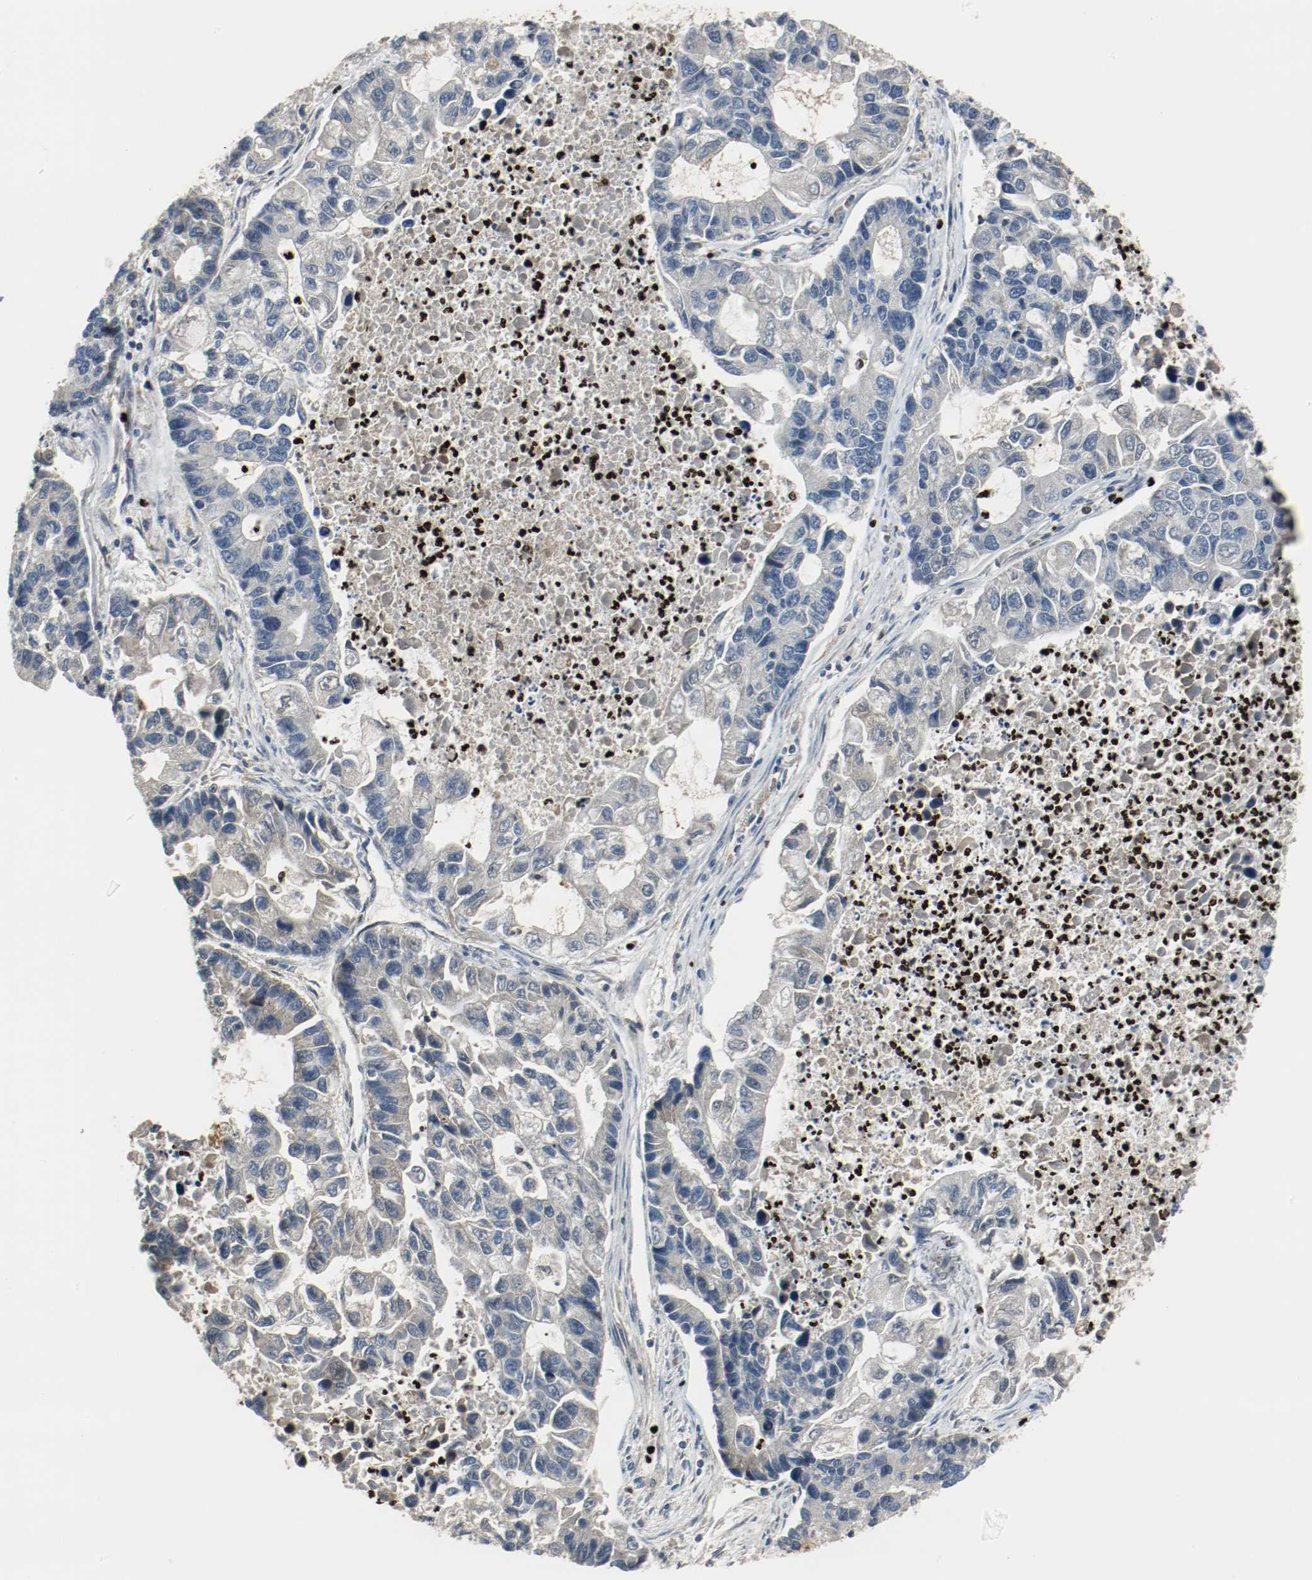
{"staining": {"intensity": "negative", "quantity": "none", "location": "none"}, "tissue": "lung cancer", "cell_type": "Tumor cells", "image_type": "cancer", "snomed": [{"axis": "morphology", "description": "Adenocarcinoma, NOS"}, {"axis": "topography", "description": "Lung"}], "caption": "Human adenocarcinoma (lung) stained for a protein using immunohistochemistry demonstrates no positivity in tumor cells.", "gene": "BLK", "patient": {"sex": "female", "age": 51}}